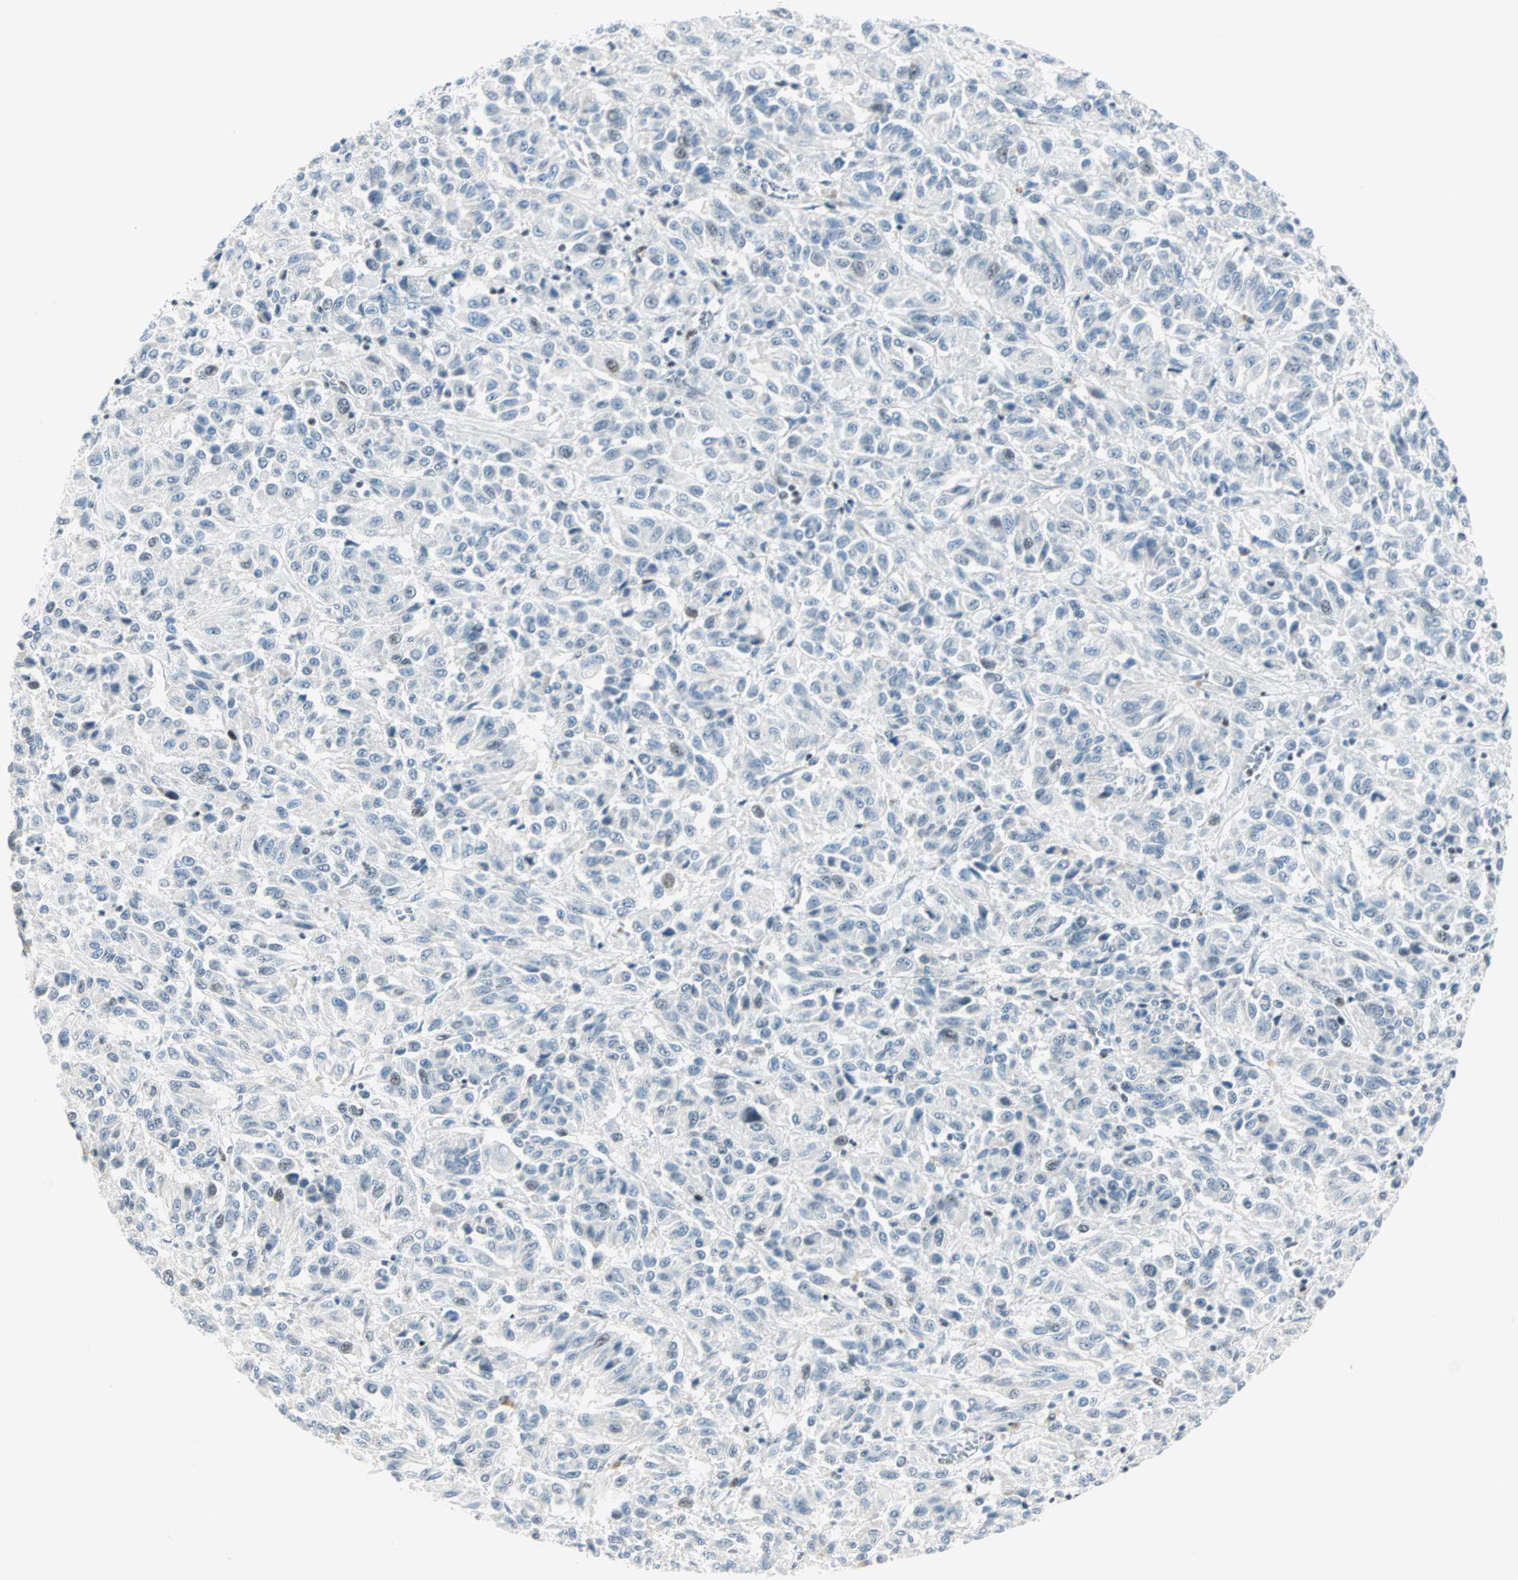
{"staining": {"intensity": "negative", "quantity": "none", "location": "none"}, "tissue": "melanoma", "cell_type": "Tumor cells", "image_type": "cancer", "snomed": [{"axis": "morphology", "description": "Malignant melanoma, Metastatic site"}, {"axis": "topography", "description": "Lung"}], "caption": "High magnification brightfield microscopy of malignant melanoma (metastatic site) stained with DAB (3,3'-diaminobenzidine) (brown) and counterstained with hematoxylin (blue): tumor cells show no significant staining.", "gene": "PKNOX1", "patient": {"sex": "male", "age": 64}}